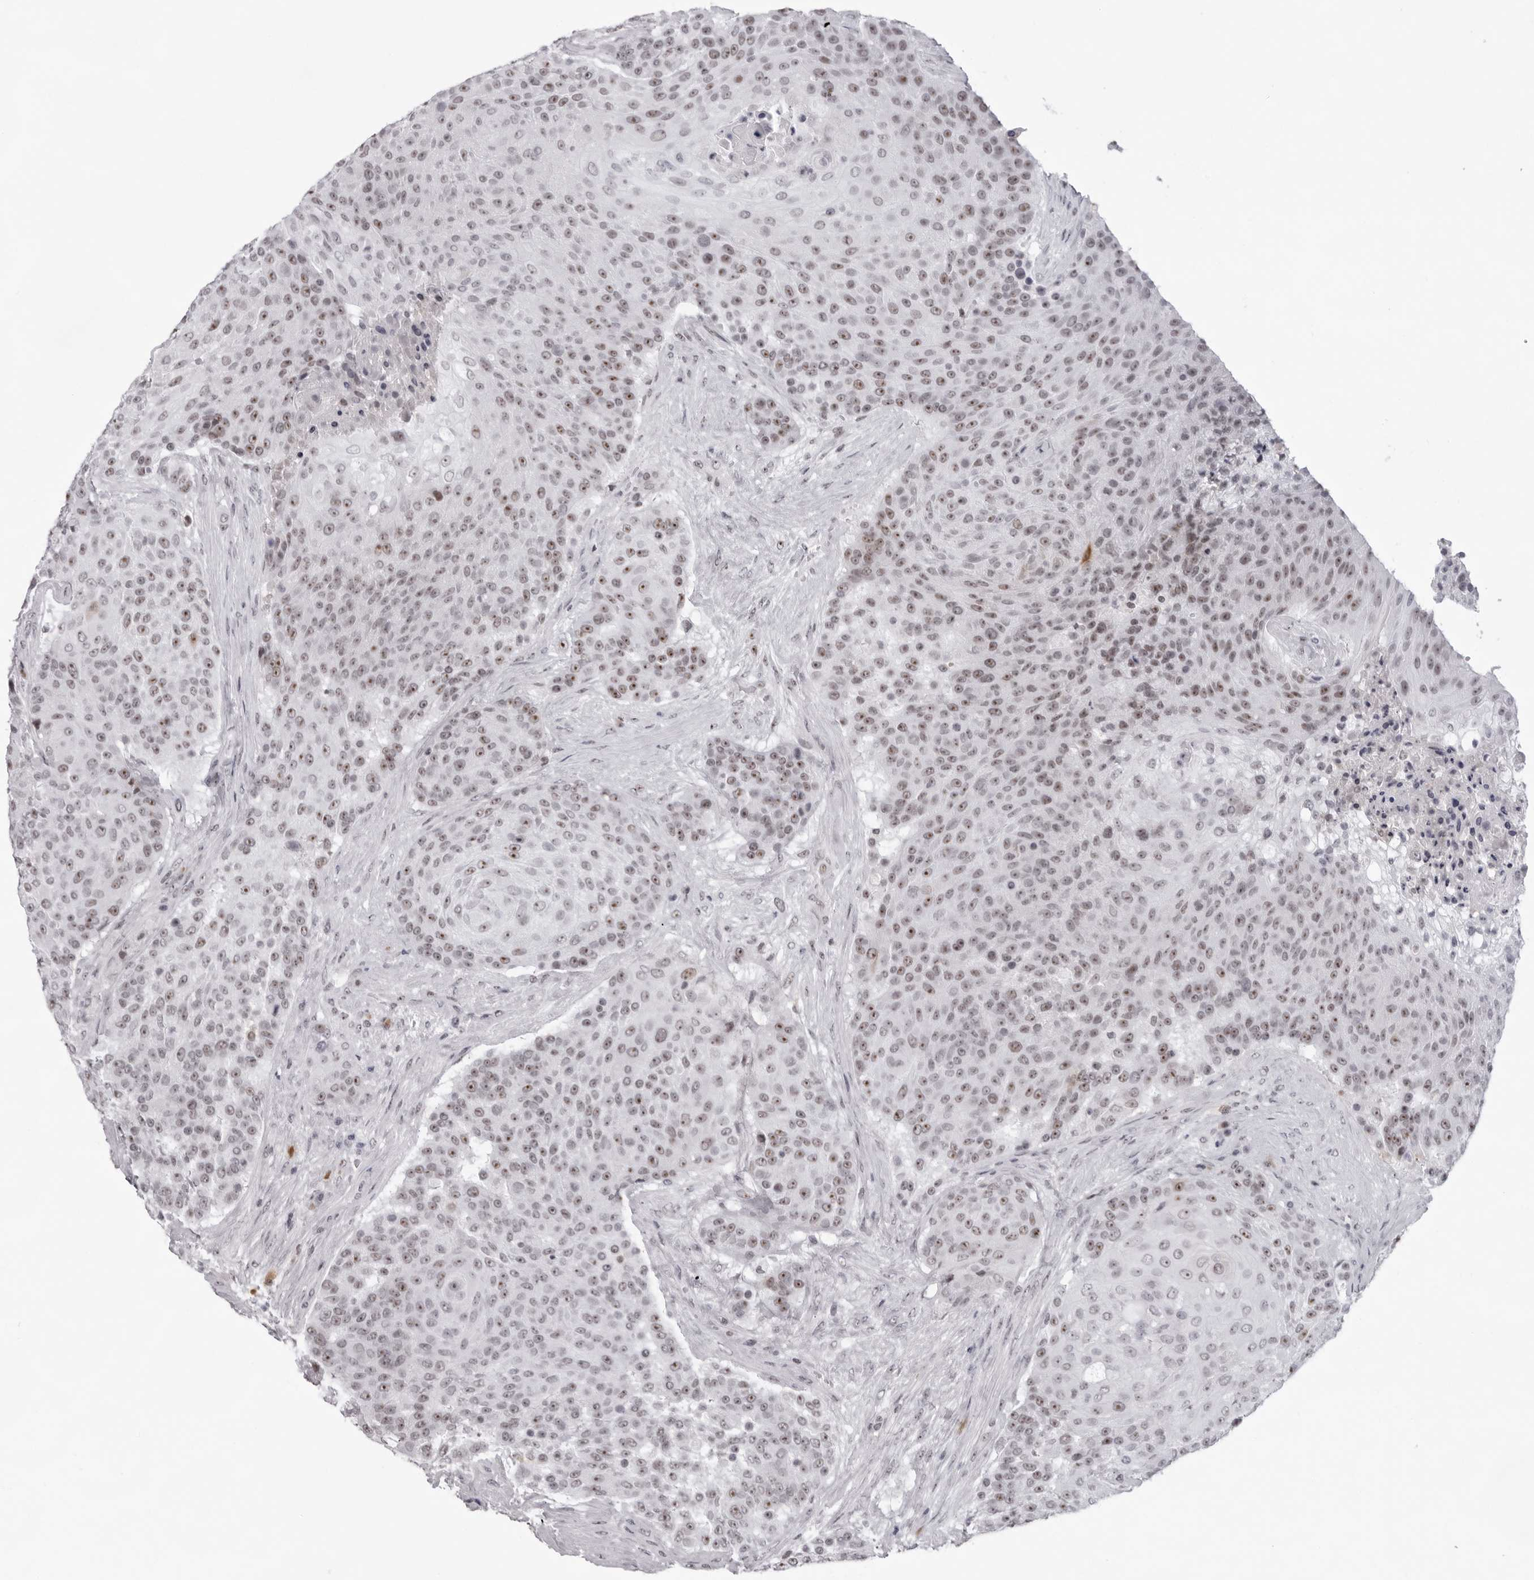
{"staining": {"intensity": "moderate", "quantity": ">75%", "location": "nuclear"}, "tissue": "urothelial cancer", "cell_type": "Tumor cells", "image_type": "cancer", "snomed": [{"axis": "morphology", "description": "Urothelial carcinoma, High grade"}, {"axis": "topography", "description": "Urinary bladder"}], "caption": "Moderate nuclear protein expression is appreciated in approximately >75% of tumor cells in urothelial carcinoma (high-grade).", "gene": "EXOSC10", "patient": {"sex": "female", "age": 63}}